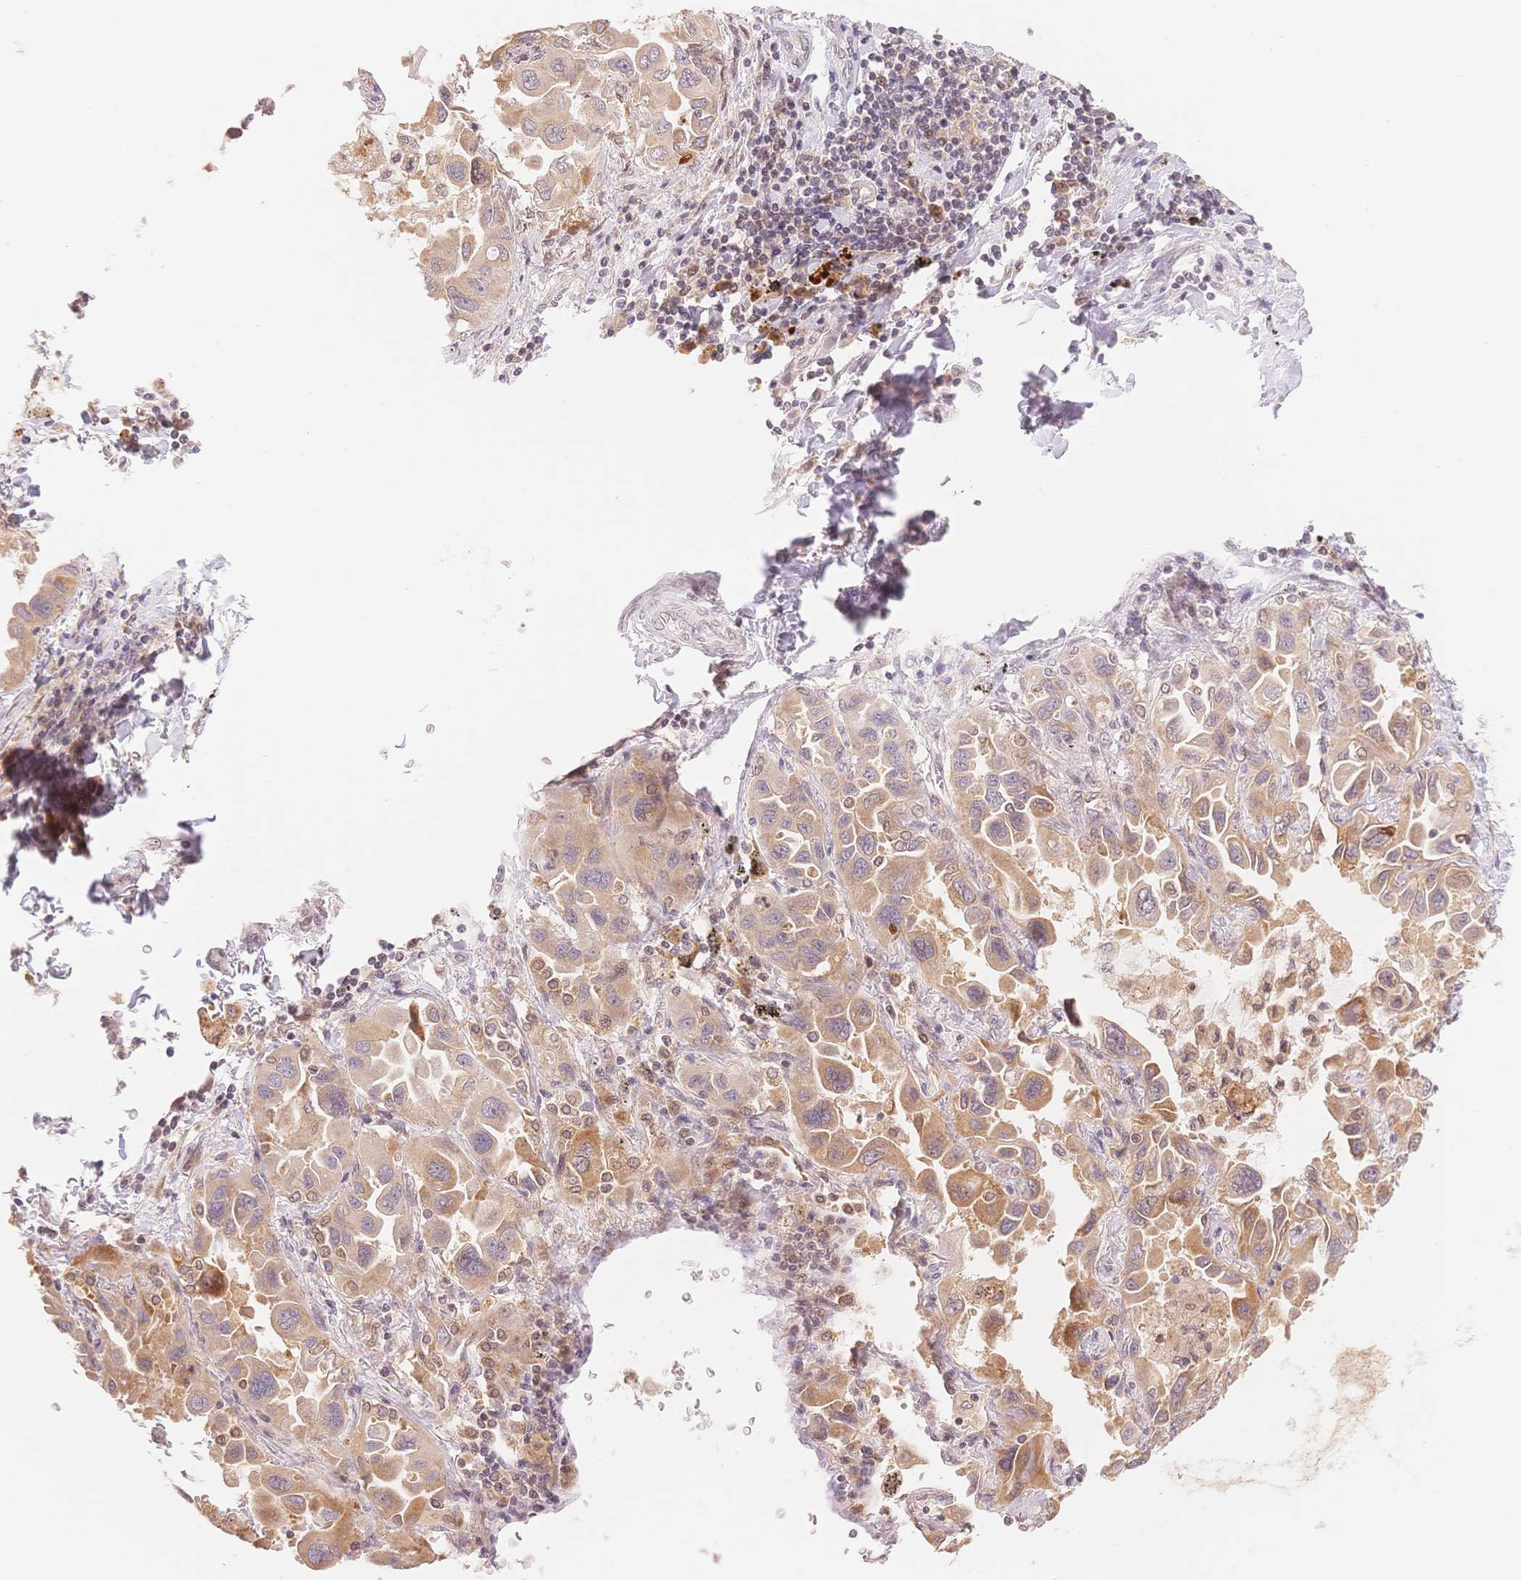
{"staining": {"intensity": "weak", "quantity": ">75%", "location": "cytoplasmic/membranous"}, "tissue": "lung cancer", "cell_type": "Tumor cells", "image_type": "cancer", "snomed": [{"axis": "morphology", "description": "Adenocarcinoma, NOS"}, {"axis": "topography", "description": "Lung"}], "caption": "An image showing weak cytoplasmic/membranous staining in about >75% of tumor cells in lung cancer, as visualized by brown immunohistochemical staining.", "gene": "STK39", "patient": {"sex": "male", "age": 64}}